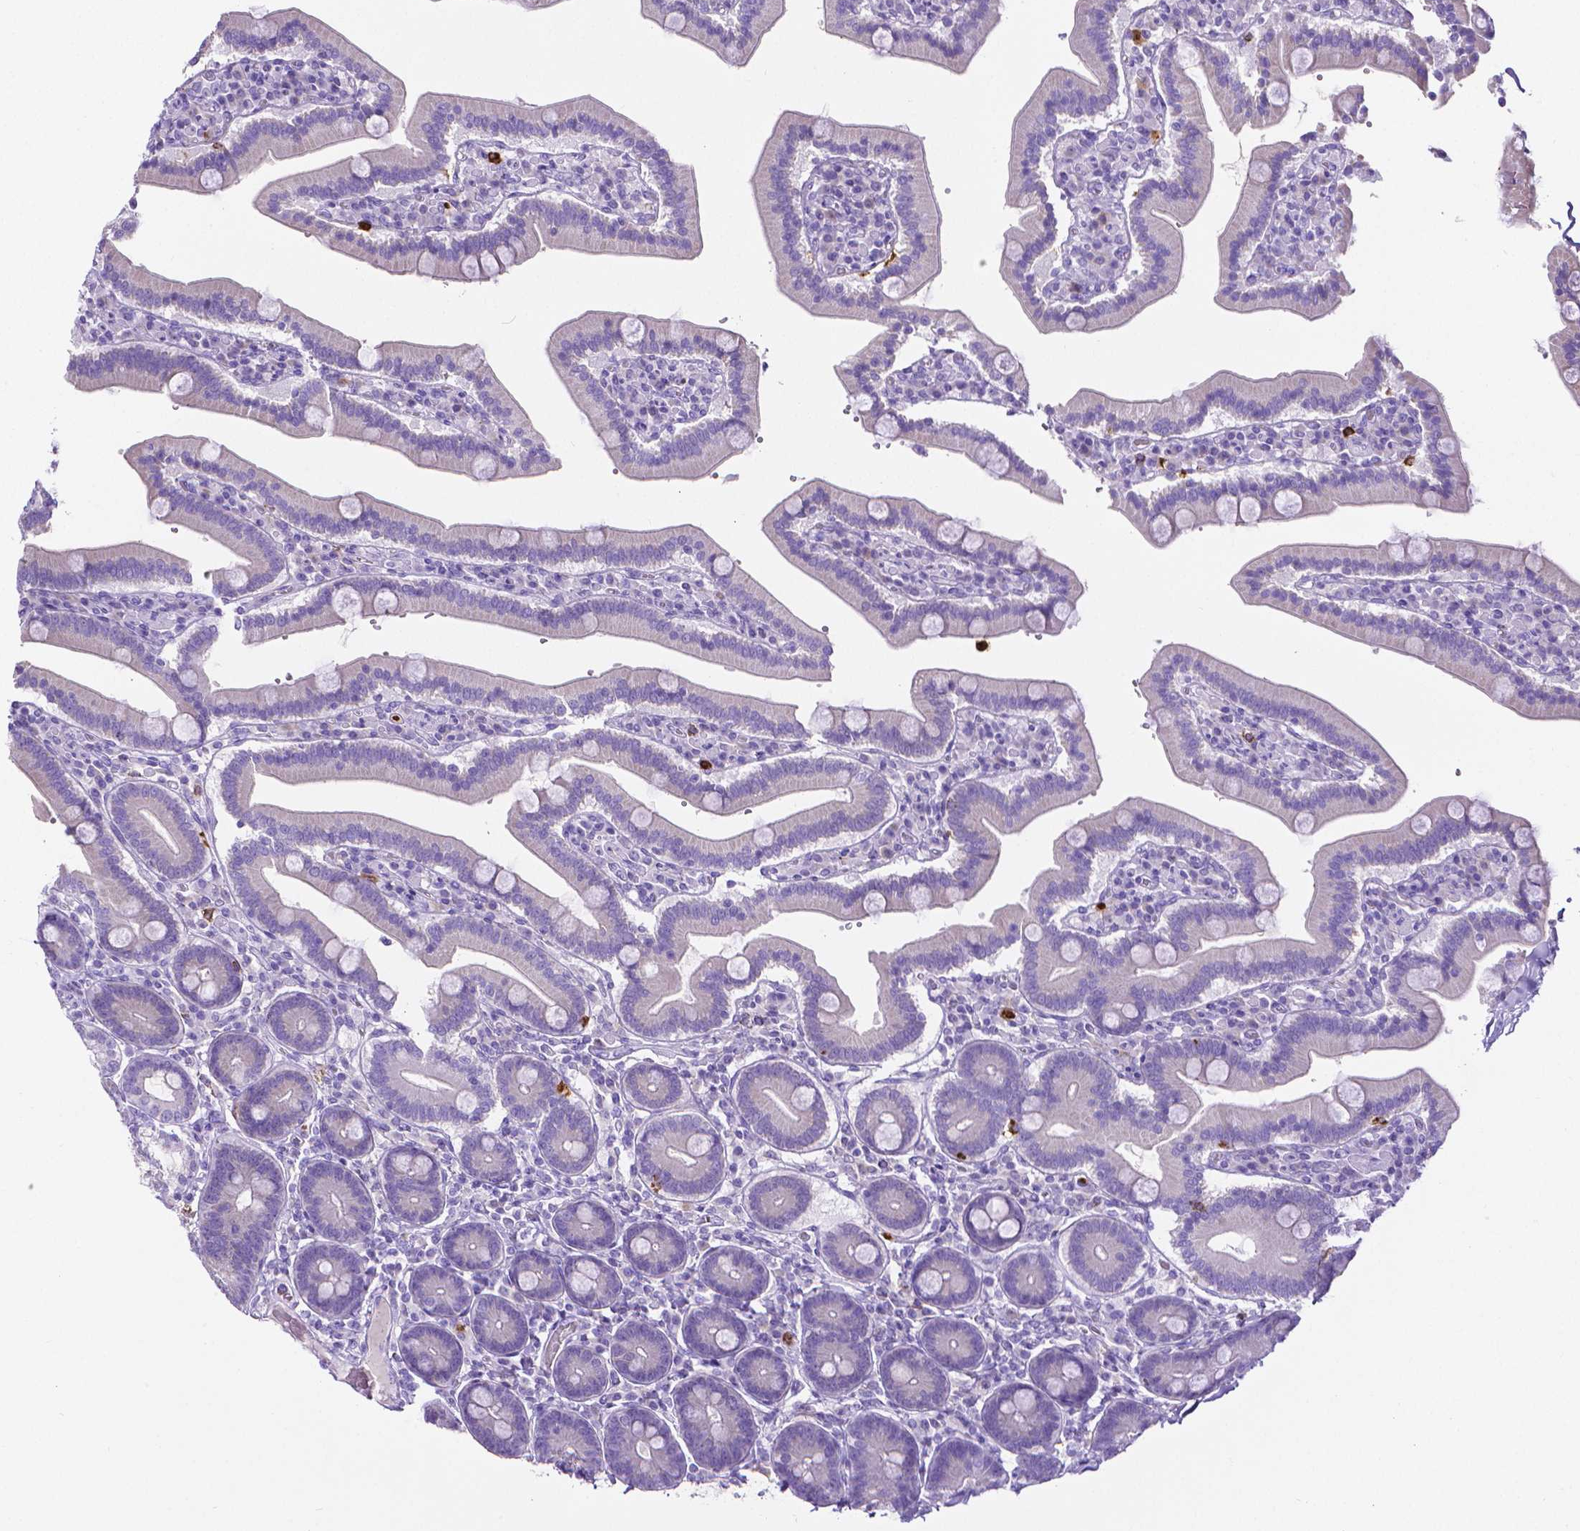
{"staining": {"intensity": "negative", "quantity": "none", "location": "none"}, "tissue": "duodenum", "cell_type": "Glandular cells", "image_type": "normal", "snomed": [{"axis": "morphology", "description": "Normal tissue, NOS"}, {"axis": "topography", "description": "Duodenum"}], "caption": "IHC micrograph of normal duodenum stained for a protein (brown), which reveals no staining in glandular cells.", "gene": "MMP9", "patient": {"sex": "female", "age": 62}}